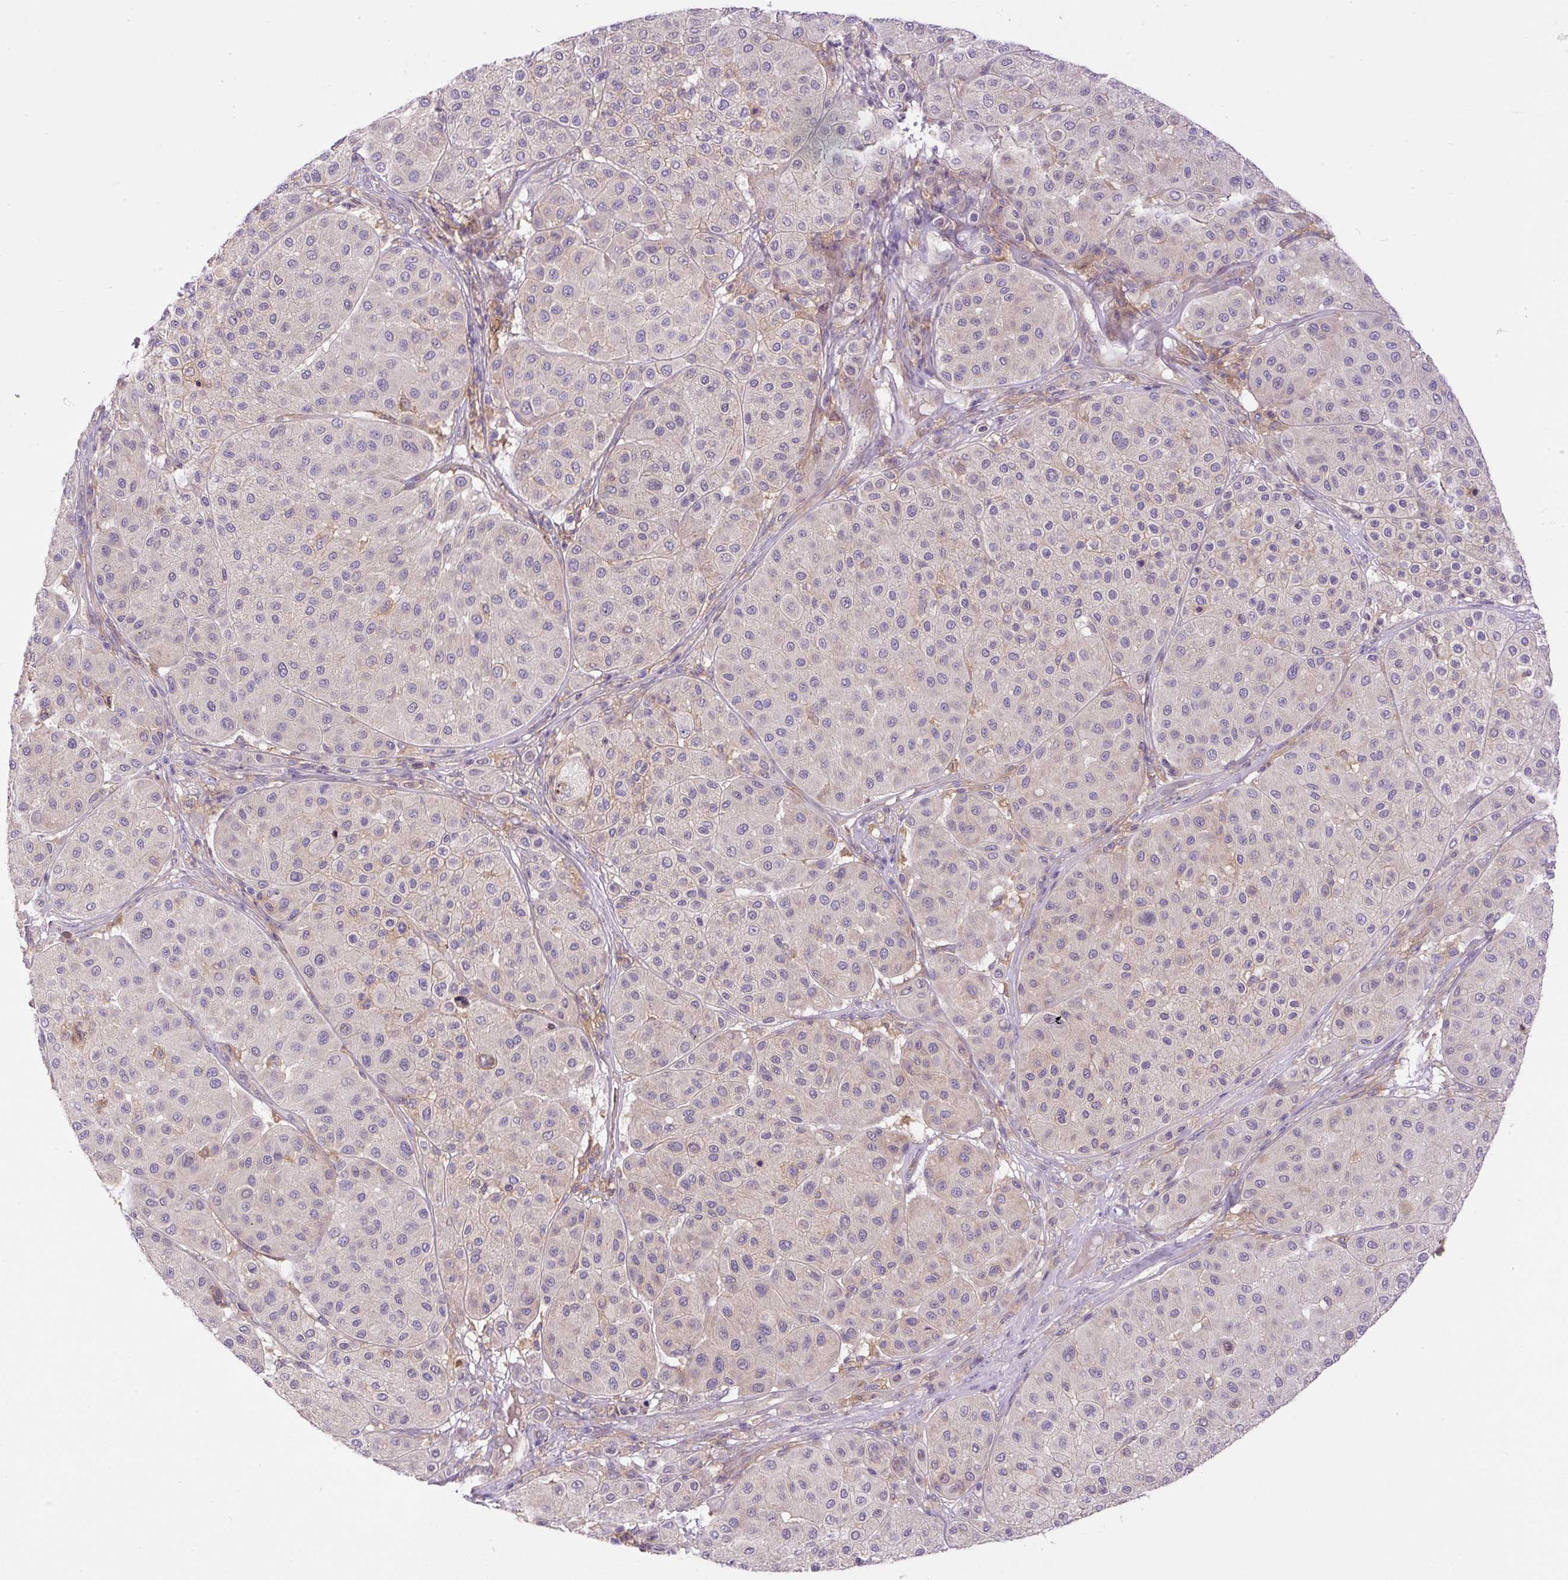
{"staining": {"intensity": "negative", "quantity": "none", "location": "none"}, "tissue": "melanoma", "cell_type": "Tumor cells", "image_type": "cancer", "snomed": [{"axis": "morphology", "description": "Malignant melanoma, Metastatic site"}, {"axis": "topography", "description": "Smooth muscle"}], "caption": "DAB (3,3'-diaminobenzidine) immunohistochemical staining of malignant melanoma (metastatic site) exhibits no significant staining in tumor cells.", "gene": "DAPK1", "patient": {"sex": "male", "age": 41}}